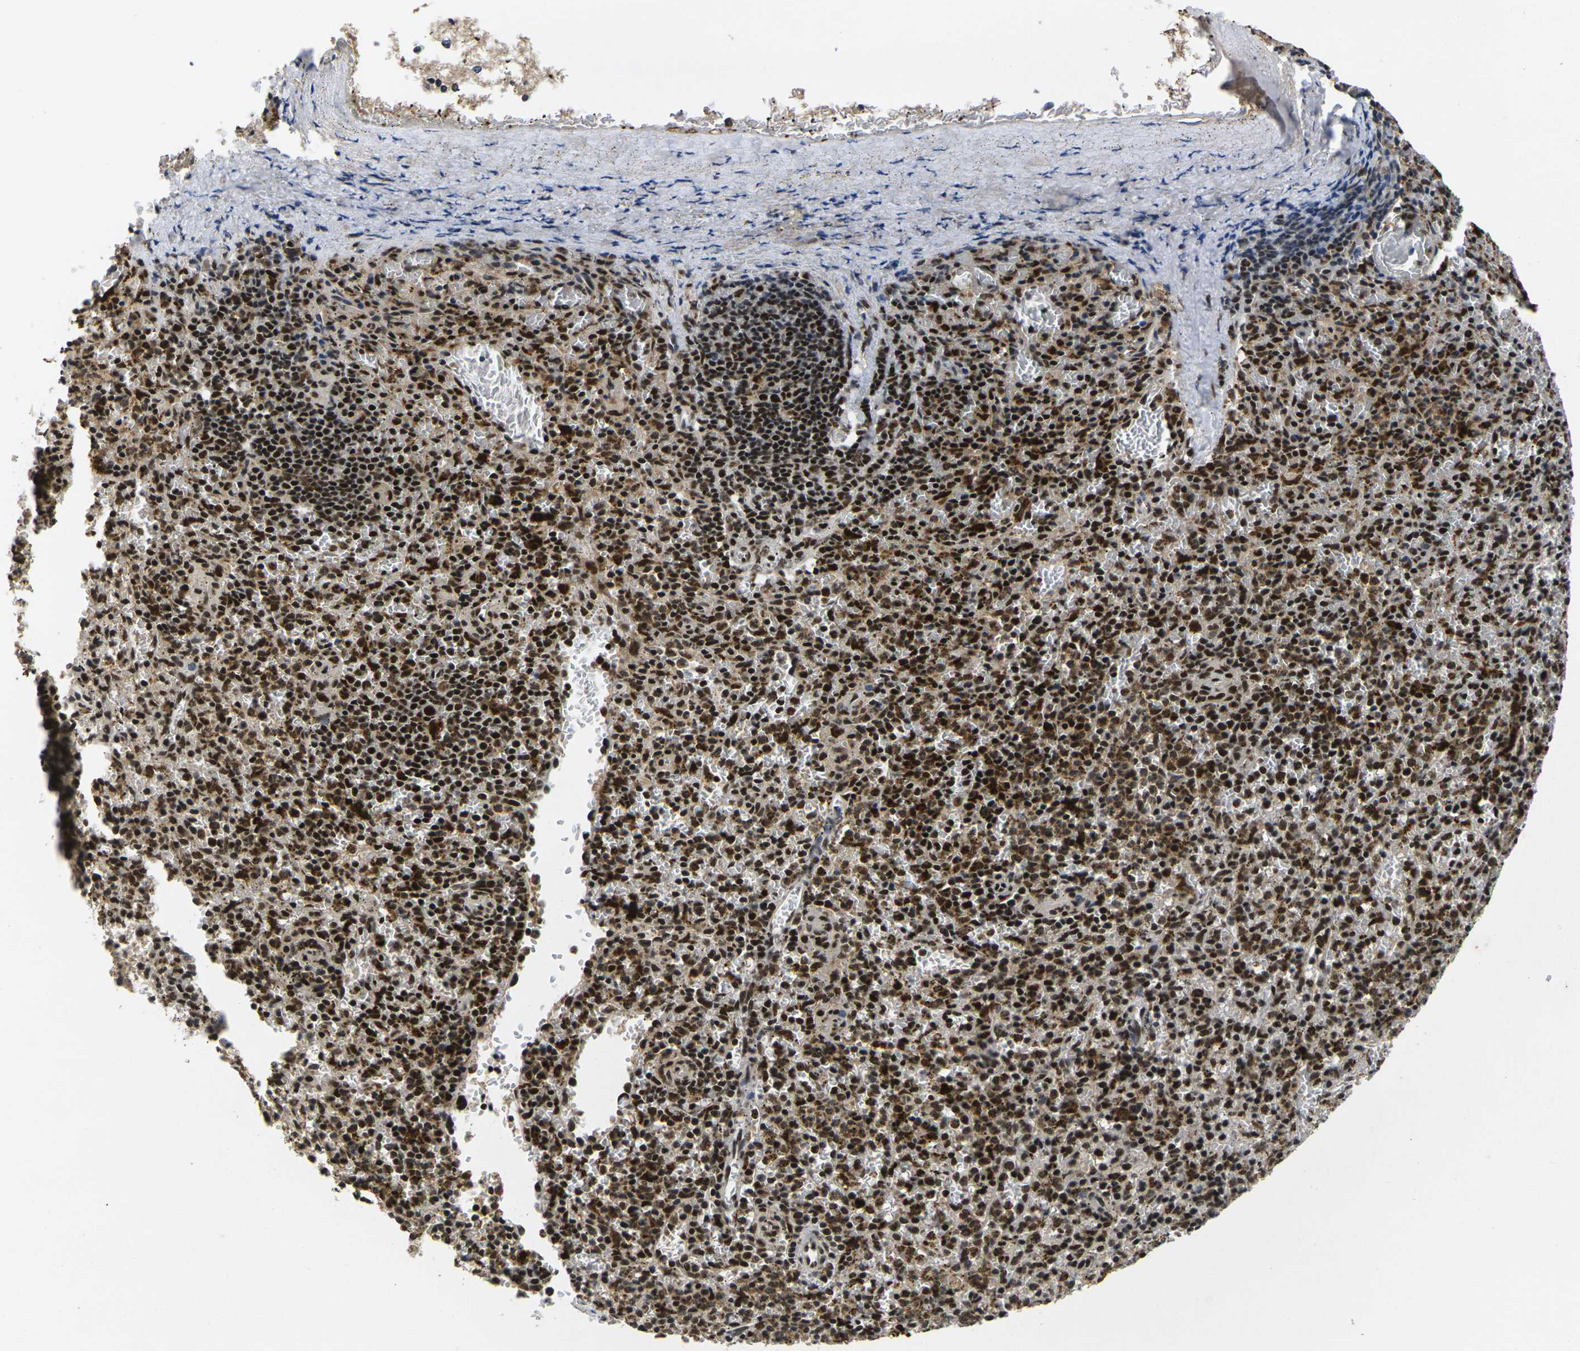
{"staining": {"intensity": "strong", "quantity": ">75%", "location": "nuclear"}, "tissue": "spleen", "cell_type": "Cells in red pulp", "image_type": "normal", "snomed": [{"axis": "morphology", "description": "Normal tissue, NOS"}, {"axis": "topography", "description": "Spleen"}], "caption": "Immunohistochemistry (IHC) histopathology image of unremarkable spleen stained for a protein (brown), which shows high levels of strong nuclear staining in approximately >75% of cells in red pulp.", "gene": "GTF2E1", "patient": {"sex": "male", "age": 72}}